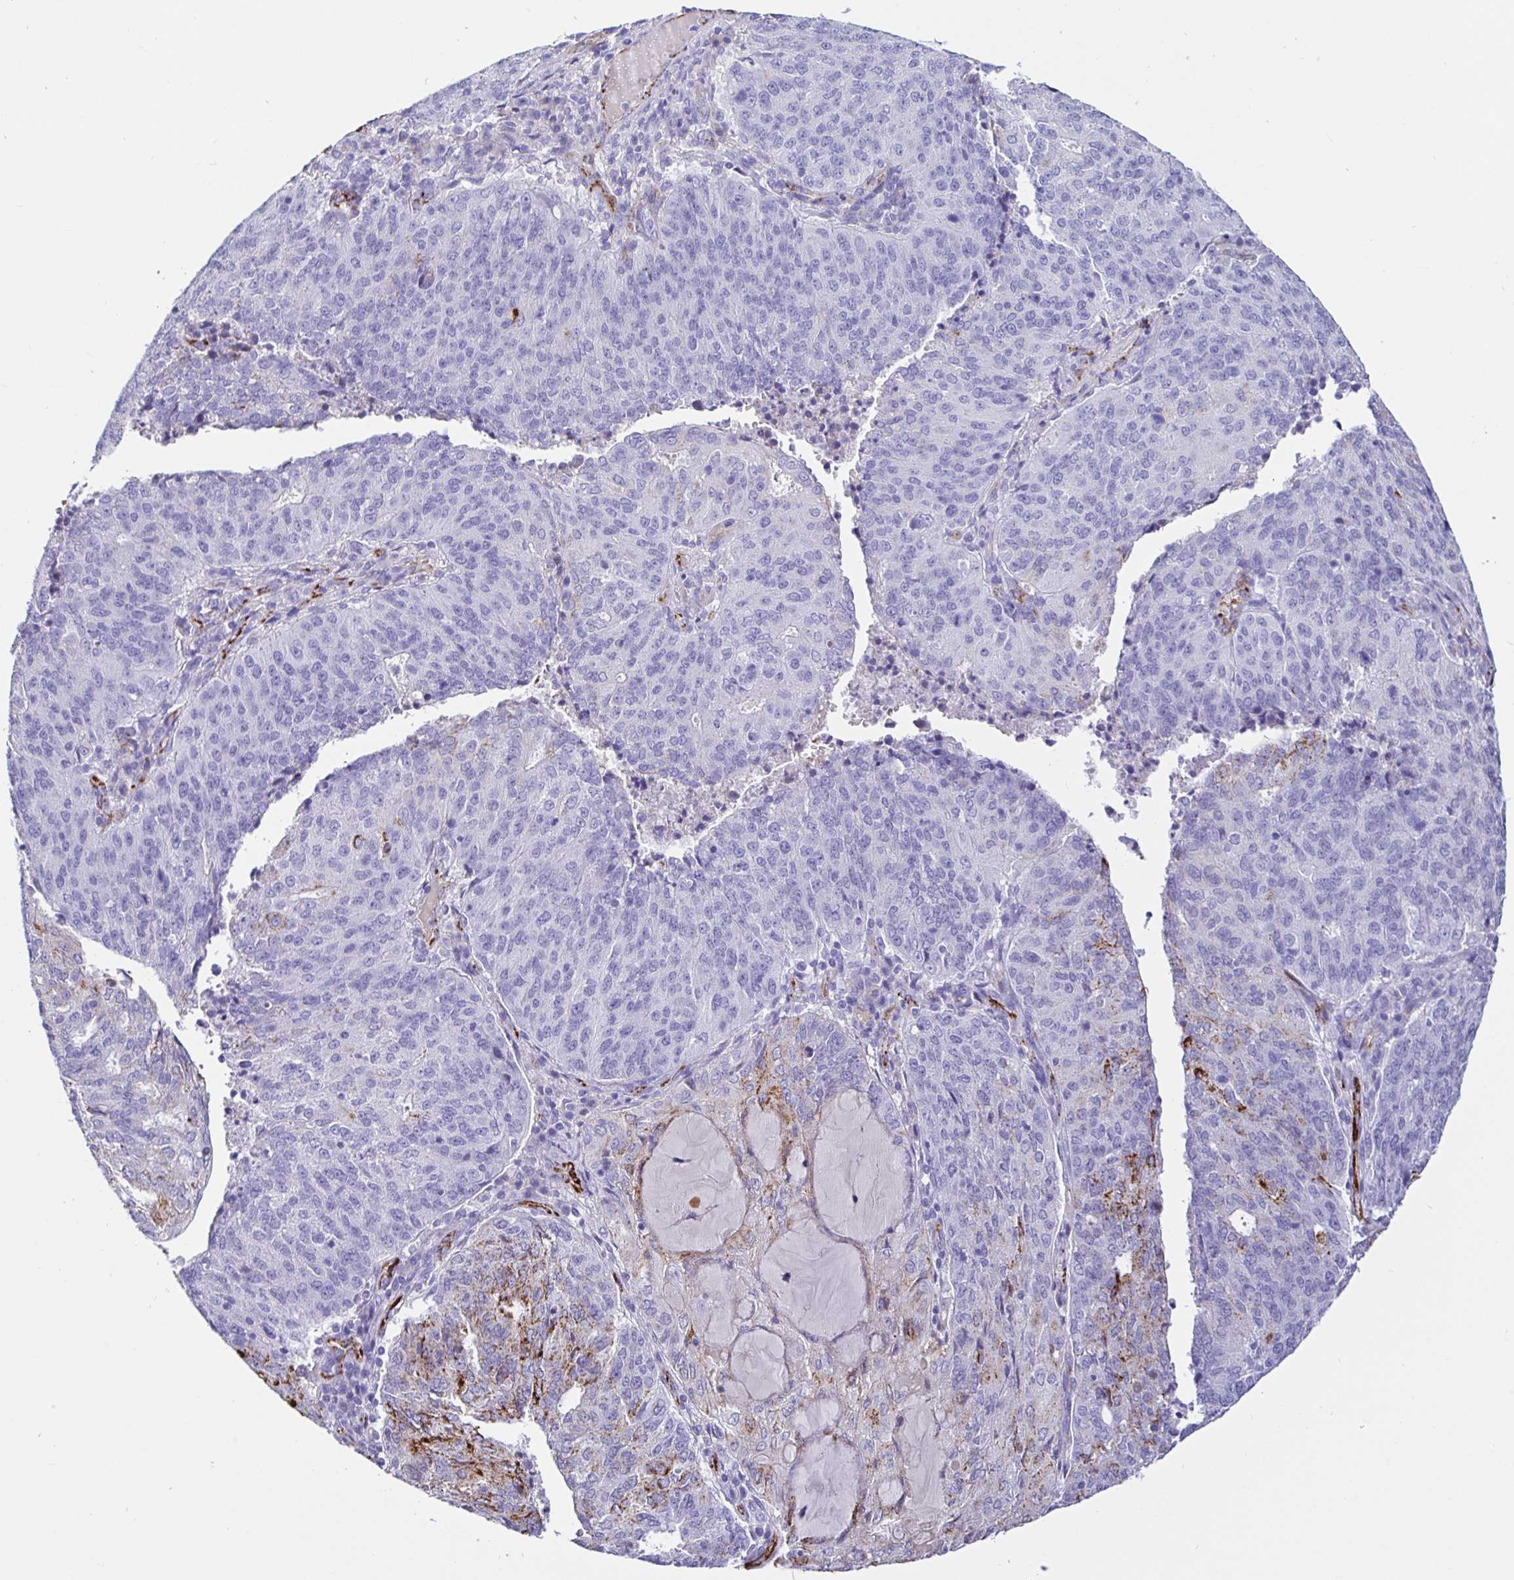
{"staining": {"intensity": "moderate", "quantity": "<25%", "location": "cytoplasmic/membranous"}, "tissue": "endometrial cancer", "cell_type": "Tumor cells", "image_type": "cancer", "snomed": [{"axis": "morphology", "description": "Adenocarcinoma, NOS"}, {"axis": "topography", "description": "Endometrium"}], "caption": "High-magnification brightfield microscopy of endometrial cancer (adenocarcinoma) stained with DAB (3,3'-diaminobenzidine) (brown) and counterstained with hematoxylin (blue). tumor cells exhibit moderate cytoplasmic/membranous positivity is seen in about<25% of cells.", "gene": "MAOA", "patient": {"sex": "female", "age": 82}}